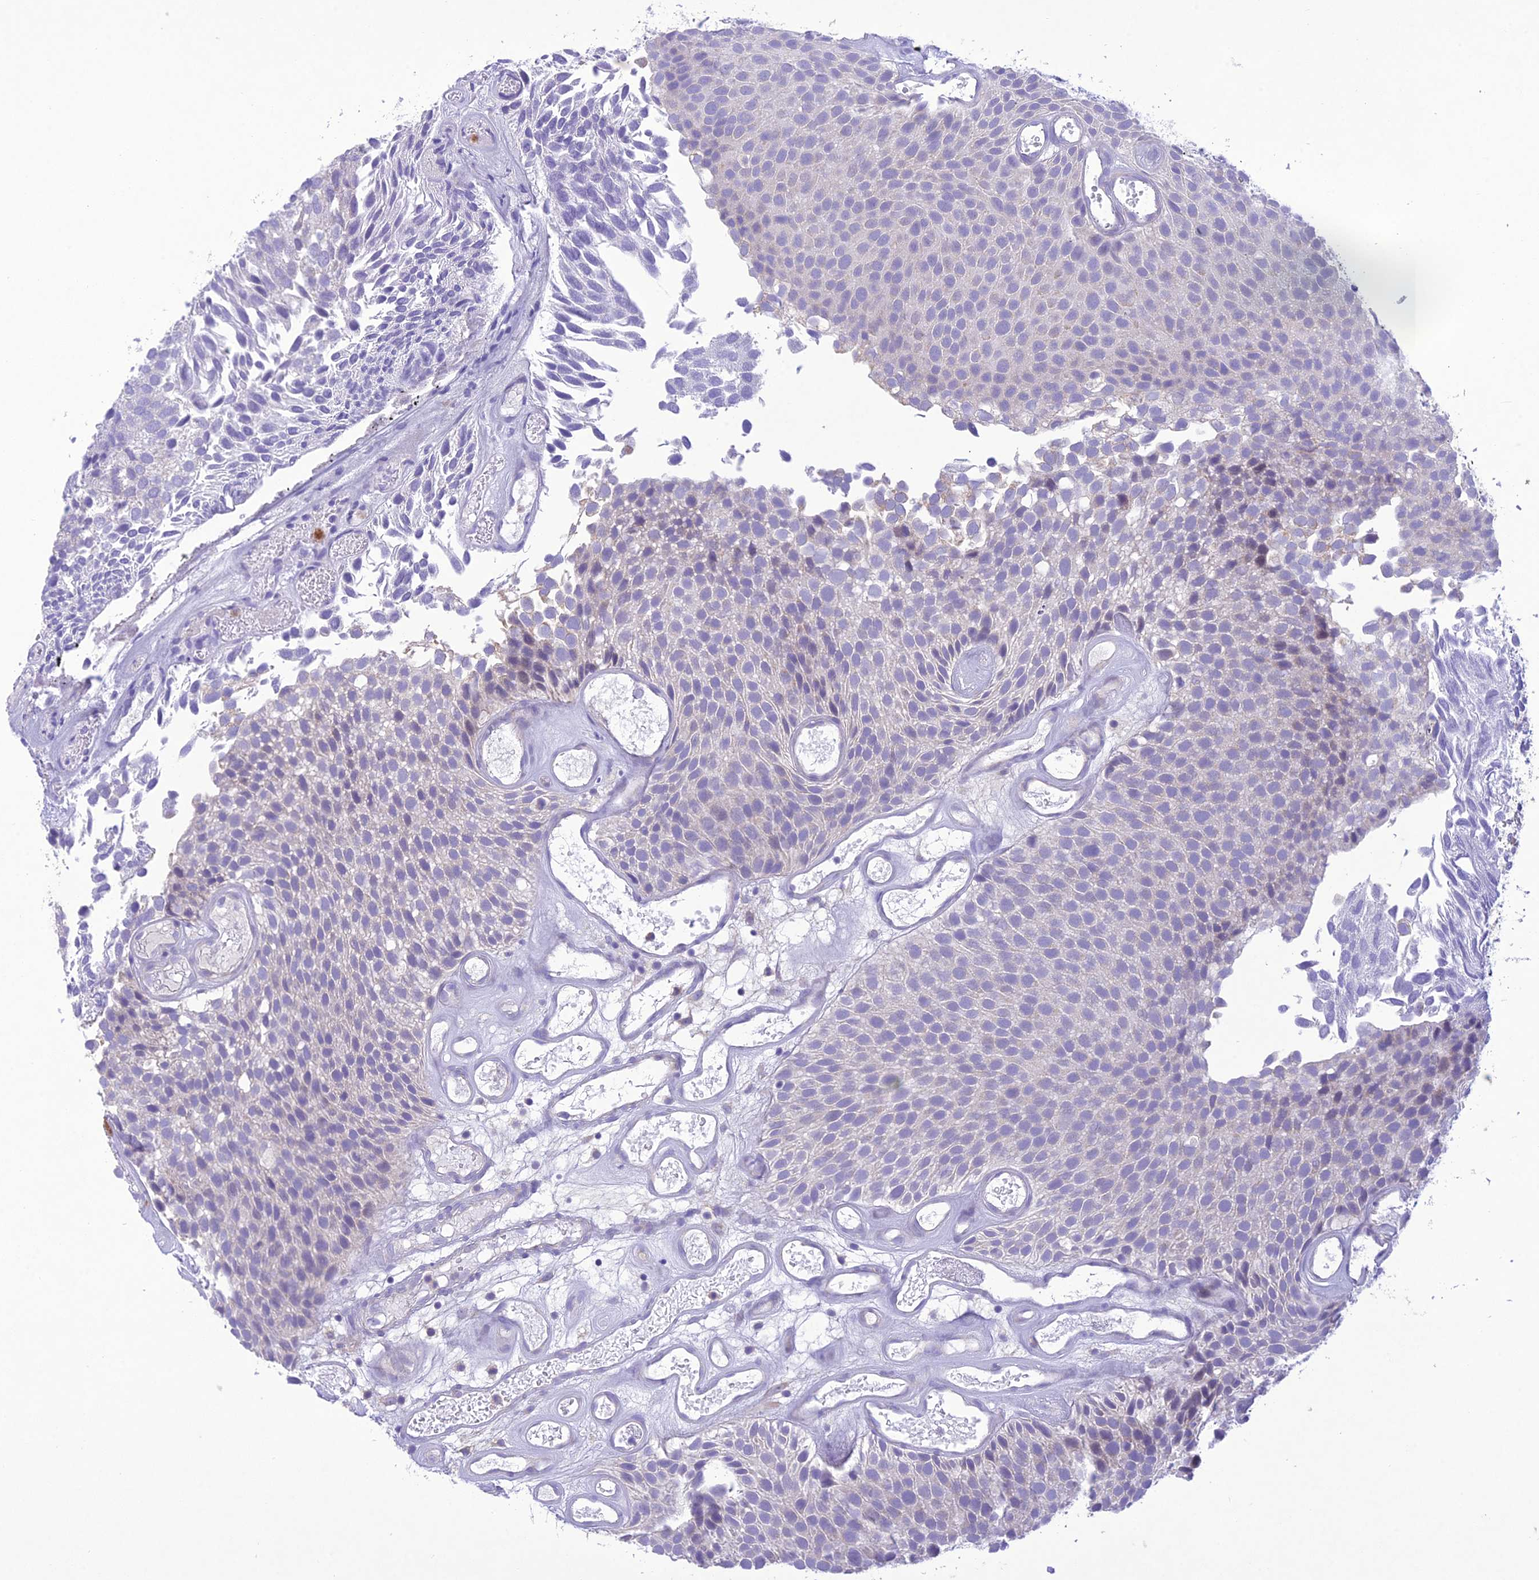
{"staining": {"intensity": "negative", "quantity": "none", "location": "none"}, "tissue": "urothelial cancer", "cell_type": "Tumor cells", "image_type": "cancer", "snomed": [{"axis": "morphology", "description": "Urothelial carcinoma, Low grade"}, {"axis": "topography", "description": "Urinary bladder"}], "caption": "High magnification brightfield microscopy of urothelial cancer stained with DAB (brown) and counterstained with hematoxylin (blue): tumor cells show no significant staining.", "gene": "SLC13A5", "patient": {"sex": "male", "age": 89}}